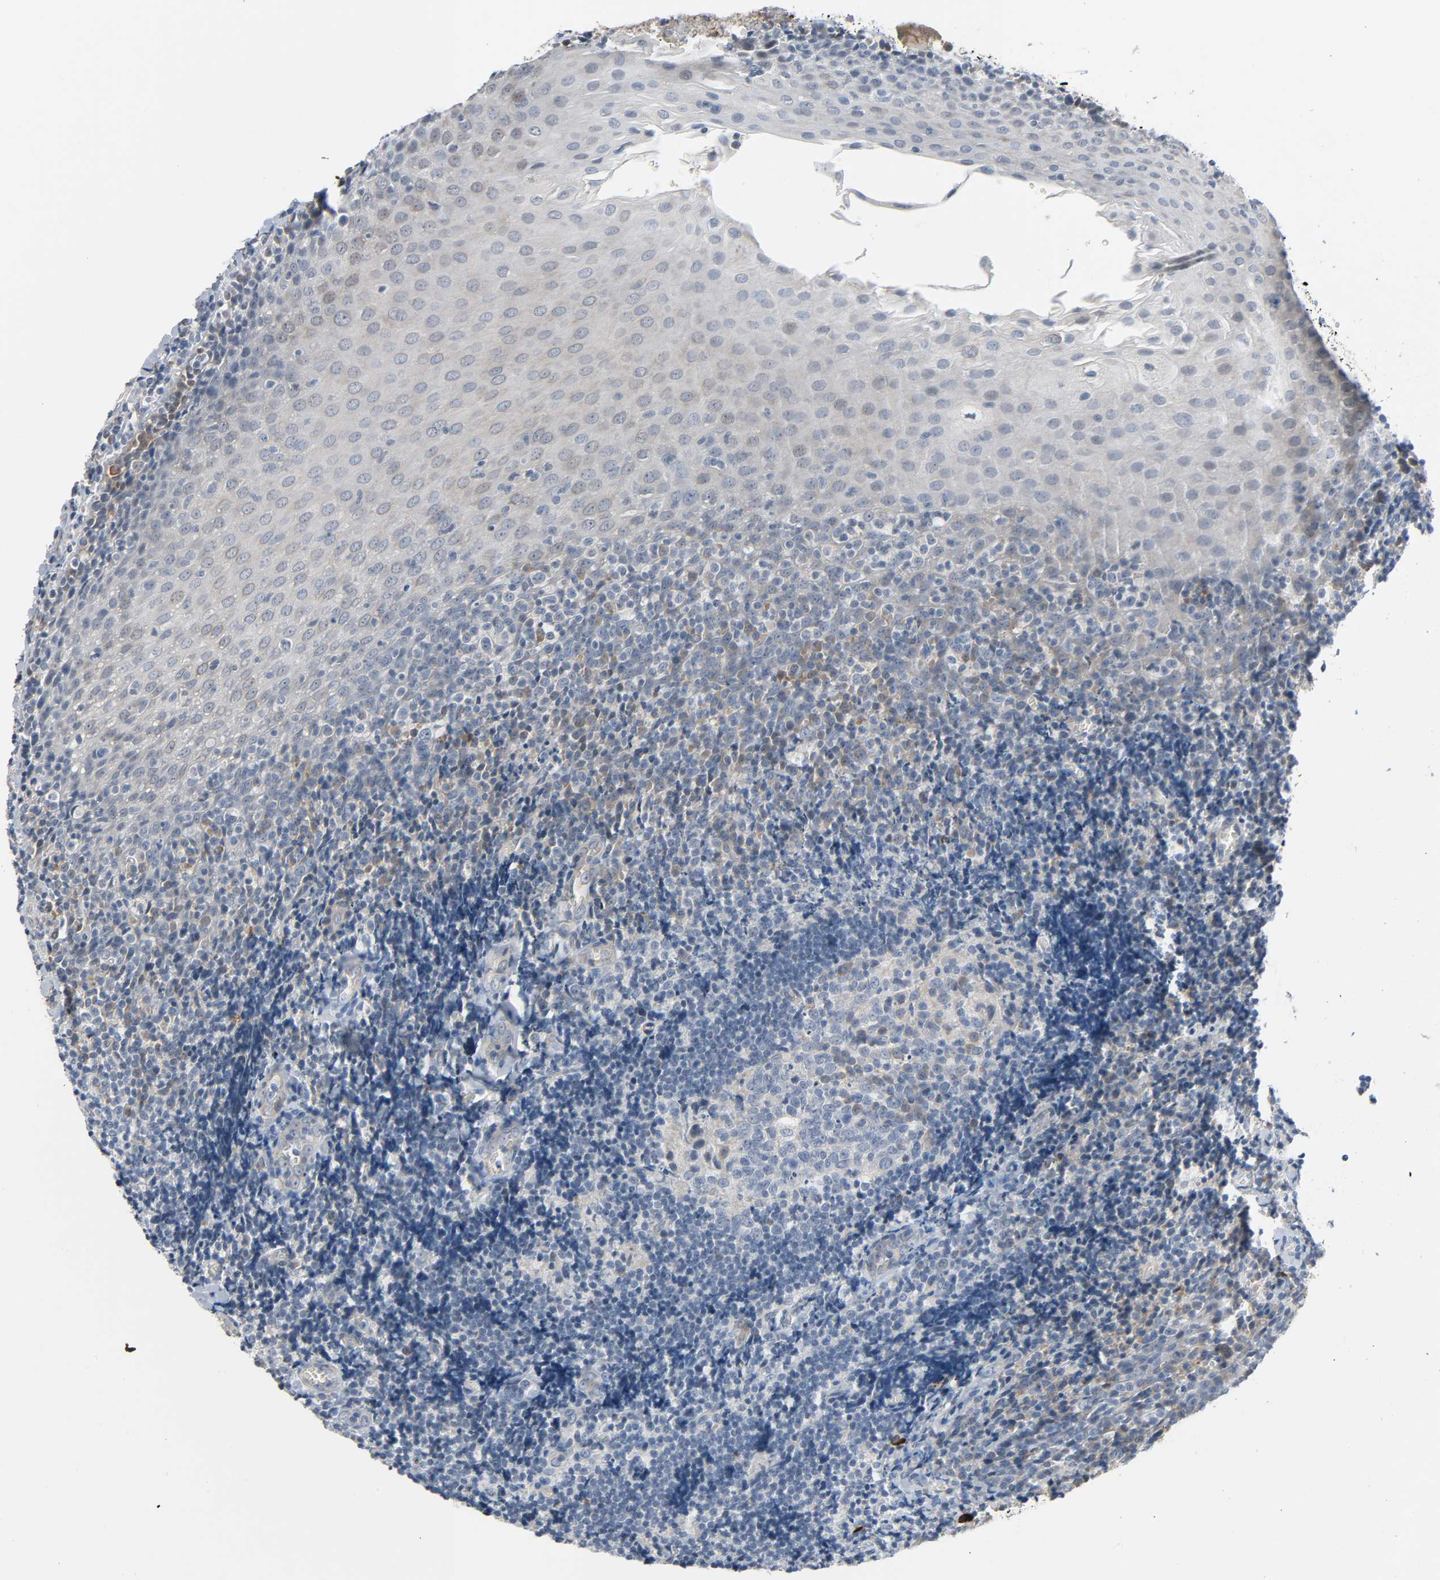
{"staining": {"intensity": "weak", "quantity": "<25%", "location": "cytoplasmic/membranous"}, "tissue": "oral mucosa", "cell_type": "Squamous epithelial cells", "image_type": "normal", "snomed": [{"axis": "morphology", "description": "Normal tissue, NOS"}, {"axis": "topography", "description": "Oral tissue"}], "caption": "Normal oral mucosa was stained to show a protein in brown. There is no significant expression in squamous epithelial cells. (Brightfield microscopy of DAB (3,3'-diaminobenzidine) IHC at high magnification).", "gene": "LIMCH1", "patient": {"sex": "male", "age": 20}}